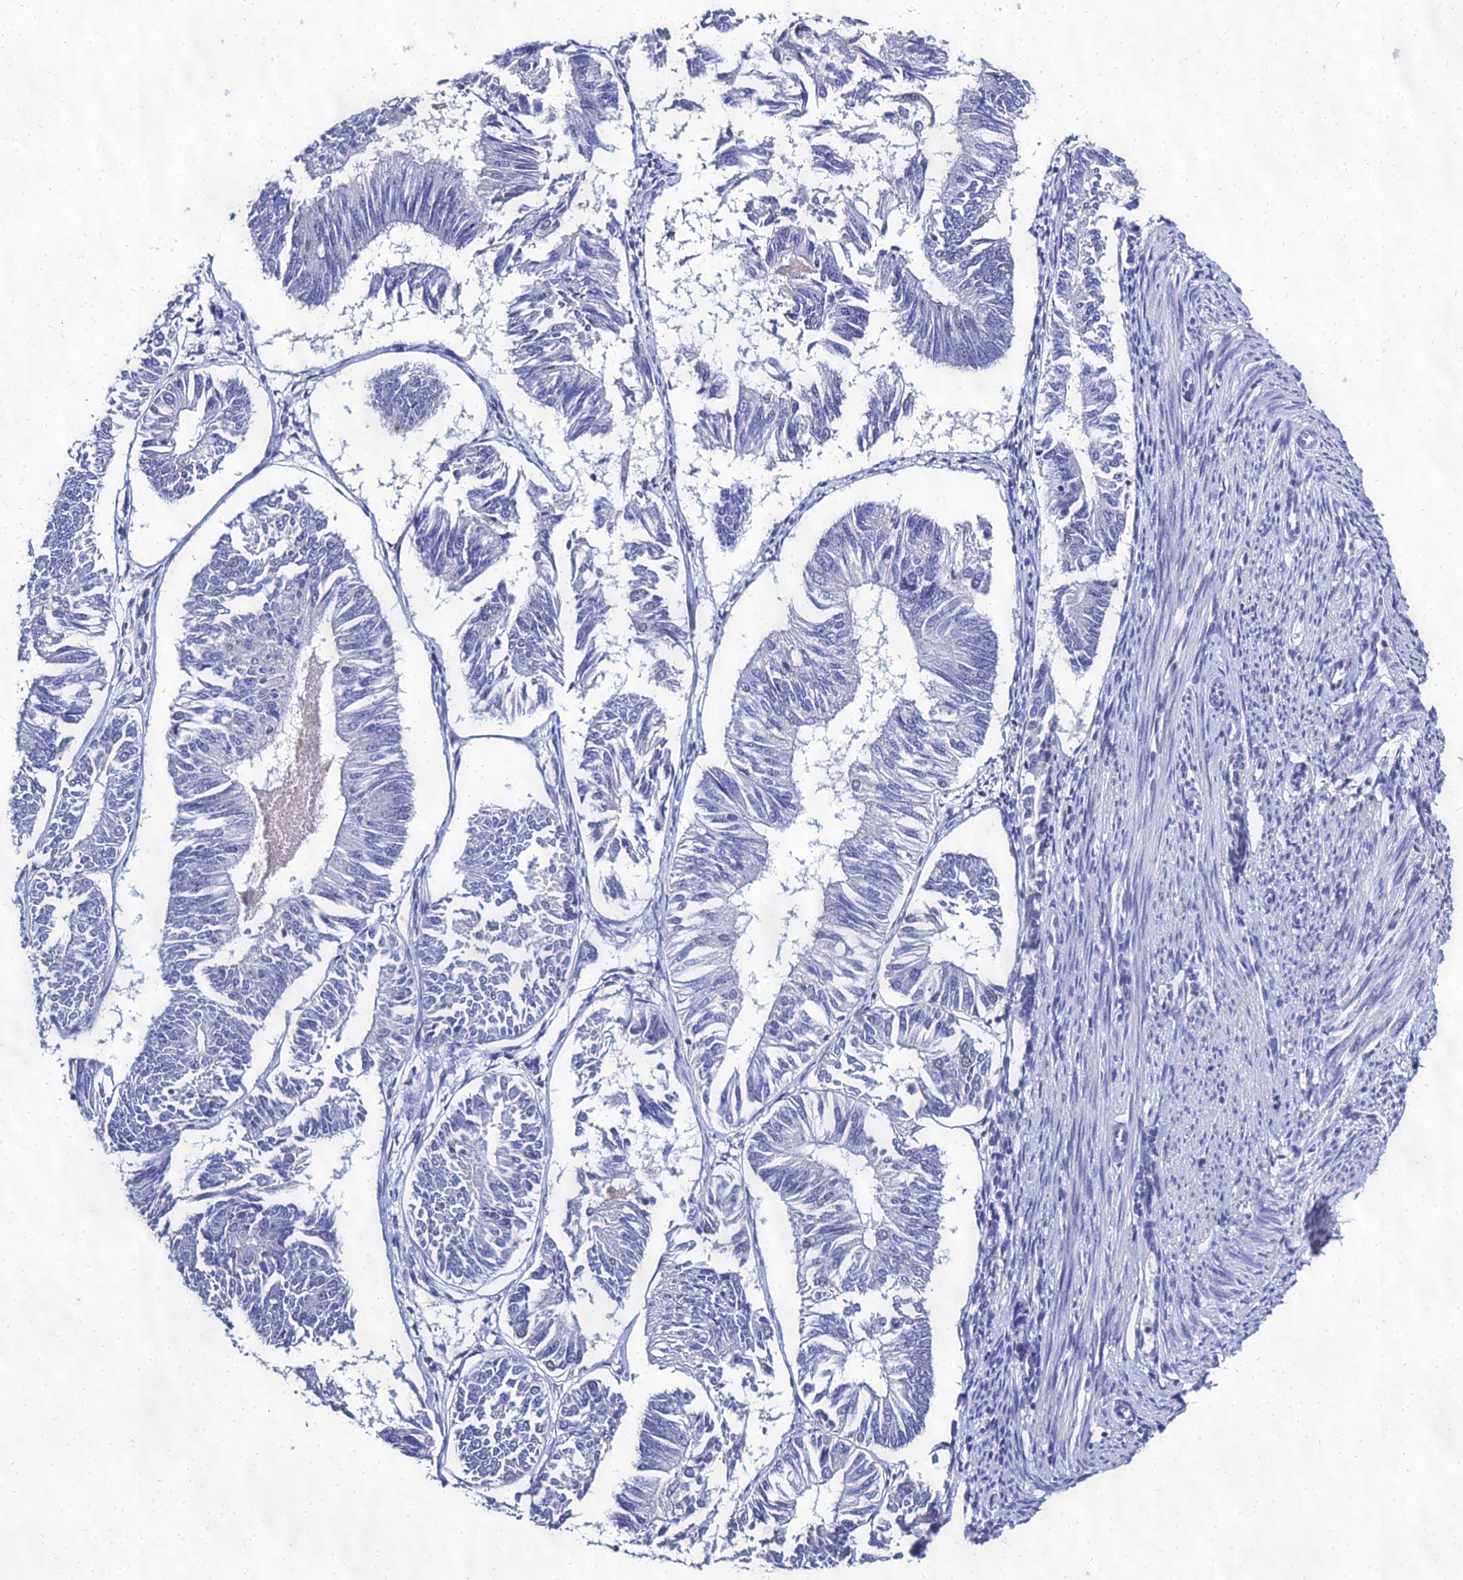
{"staining": {"intensity": "negative", "quantity": "none", "location": "none"}, "tissue": "endometrial cancer", "cell_type": "Tumor cells", "image_type": "cancer", "snomed": [{"axis": "morphology", "description": "Adenocarcinoma, NOS"}, {"axis": "topography", "description": "Endometrium"}], "caption": "High power microscopy histopathology image of an IHC image of adenocarcinoma (endometrial), revealing no significant staining in tumor cells. (IHC, brightfield microscopy, high magnification).", "gene": "PPP4R2", "patient": {"sex": "female", "age": 58}}